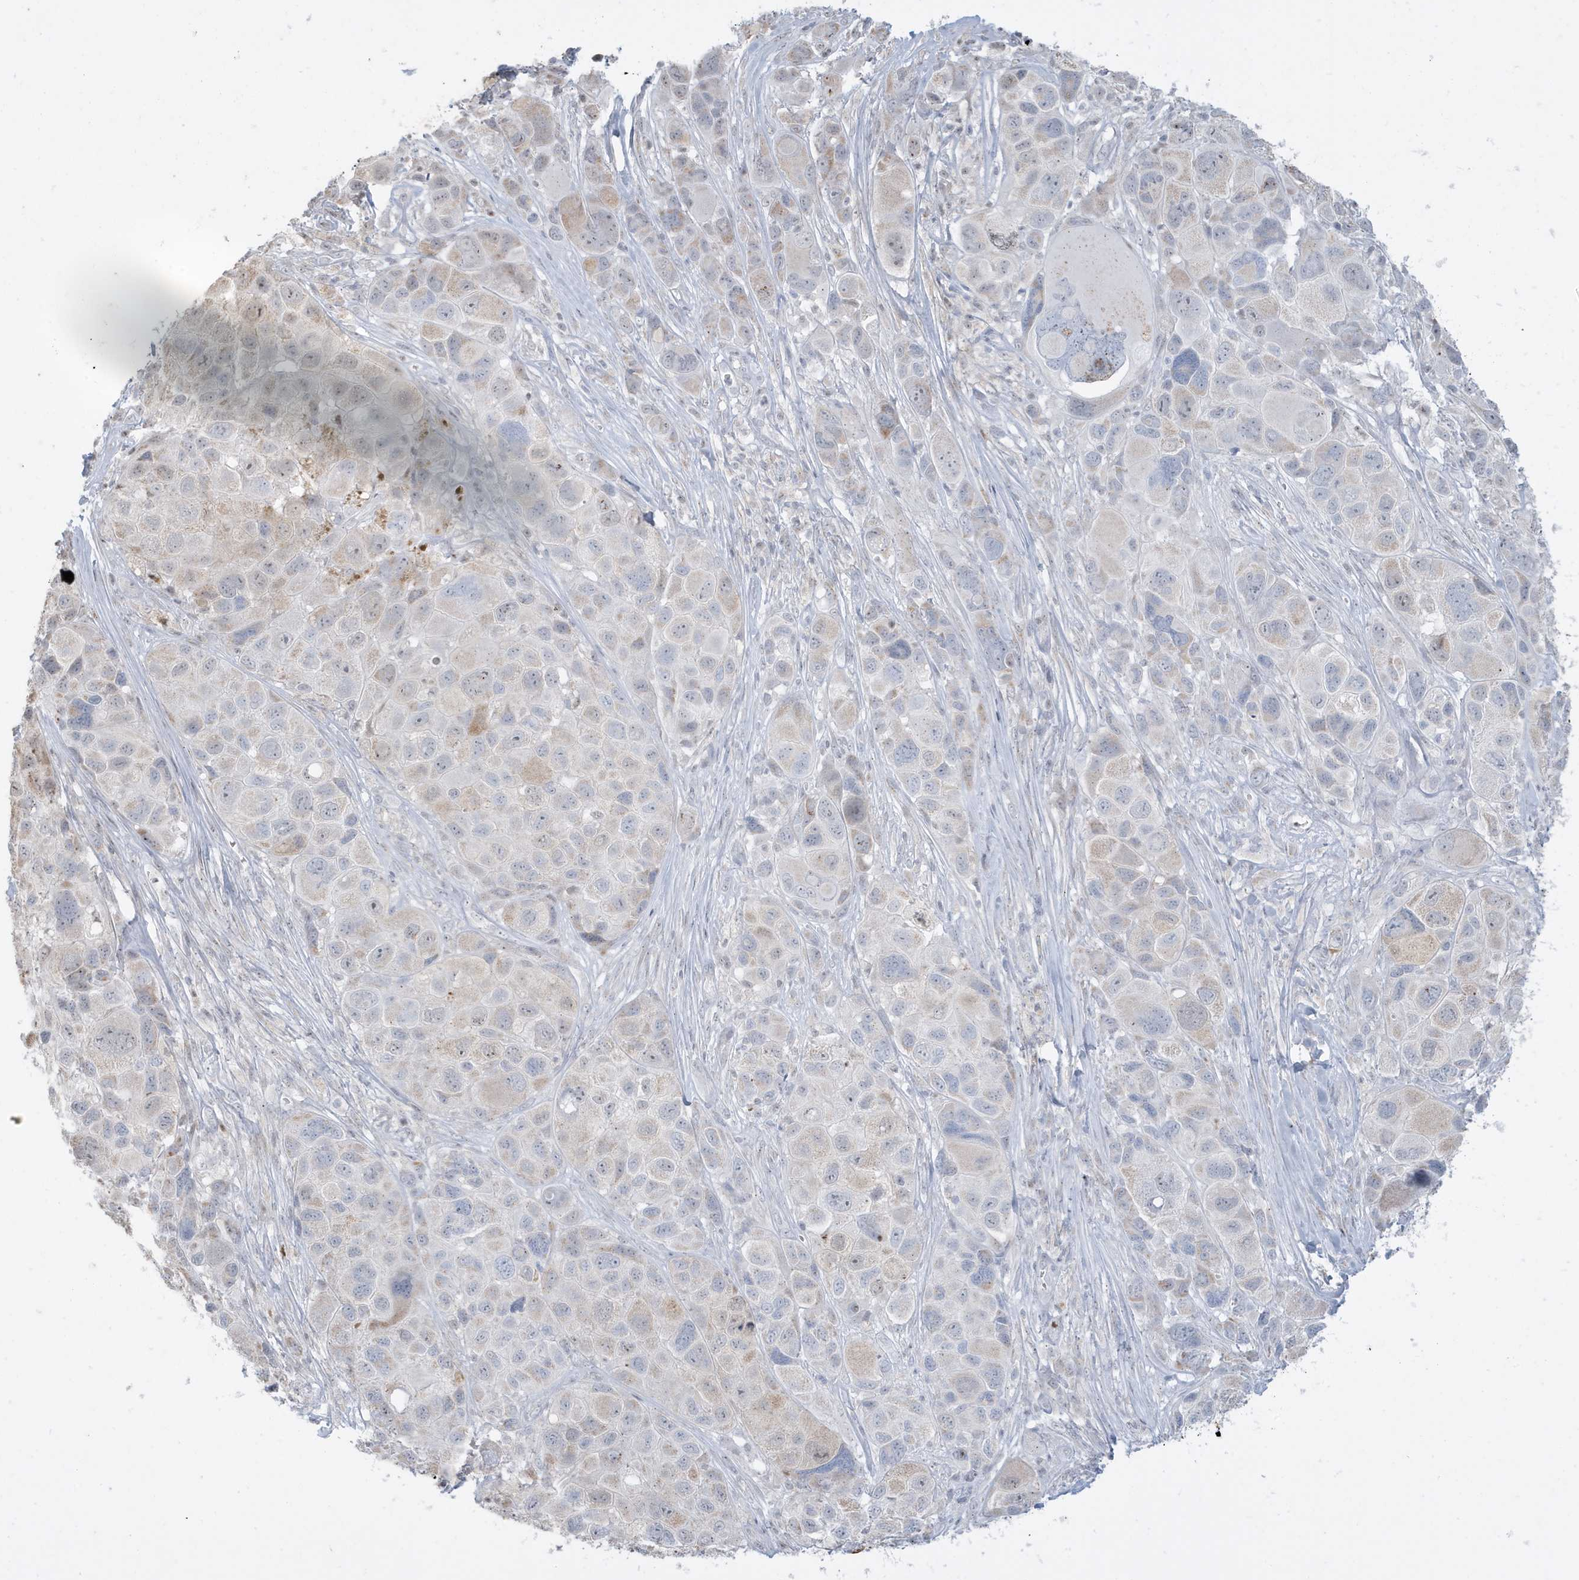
{"staining": {"intensity": "weak", "quantity": "<25%", "location": "cytoplasmic/membranous"}, "tissue": "melanoma", "cell_type": "Tumor cells", "image_type": "cancer", "snomed": [{"axis": "morphology", "description": "Malignant melanoma, NOS"}, {"axis": "topography", "description": "Skin of trunk"}], "caption": "Immunohistochemistry (IHC) photomicrograph of human melanoma stained for a protein (brown), which reveals no expression in tumor cells.", "gene": "FNDC1", "patient": {"sex": "male", "age": 71}}